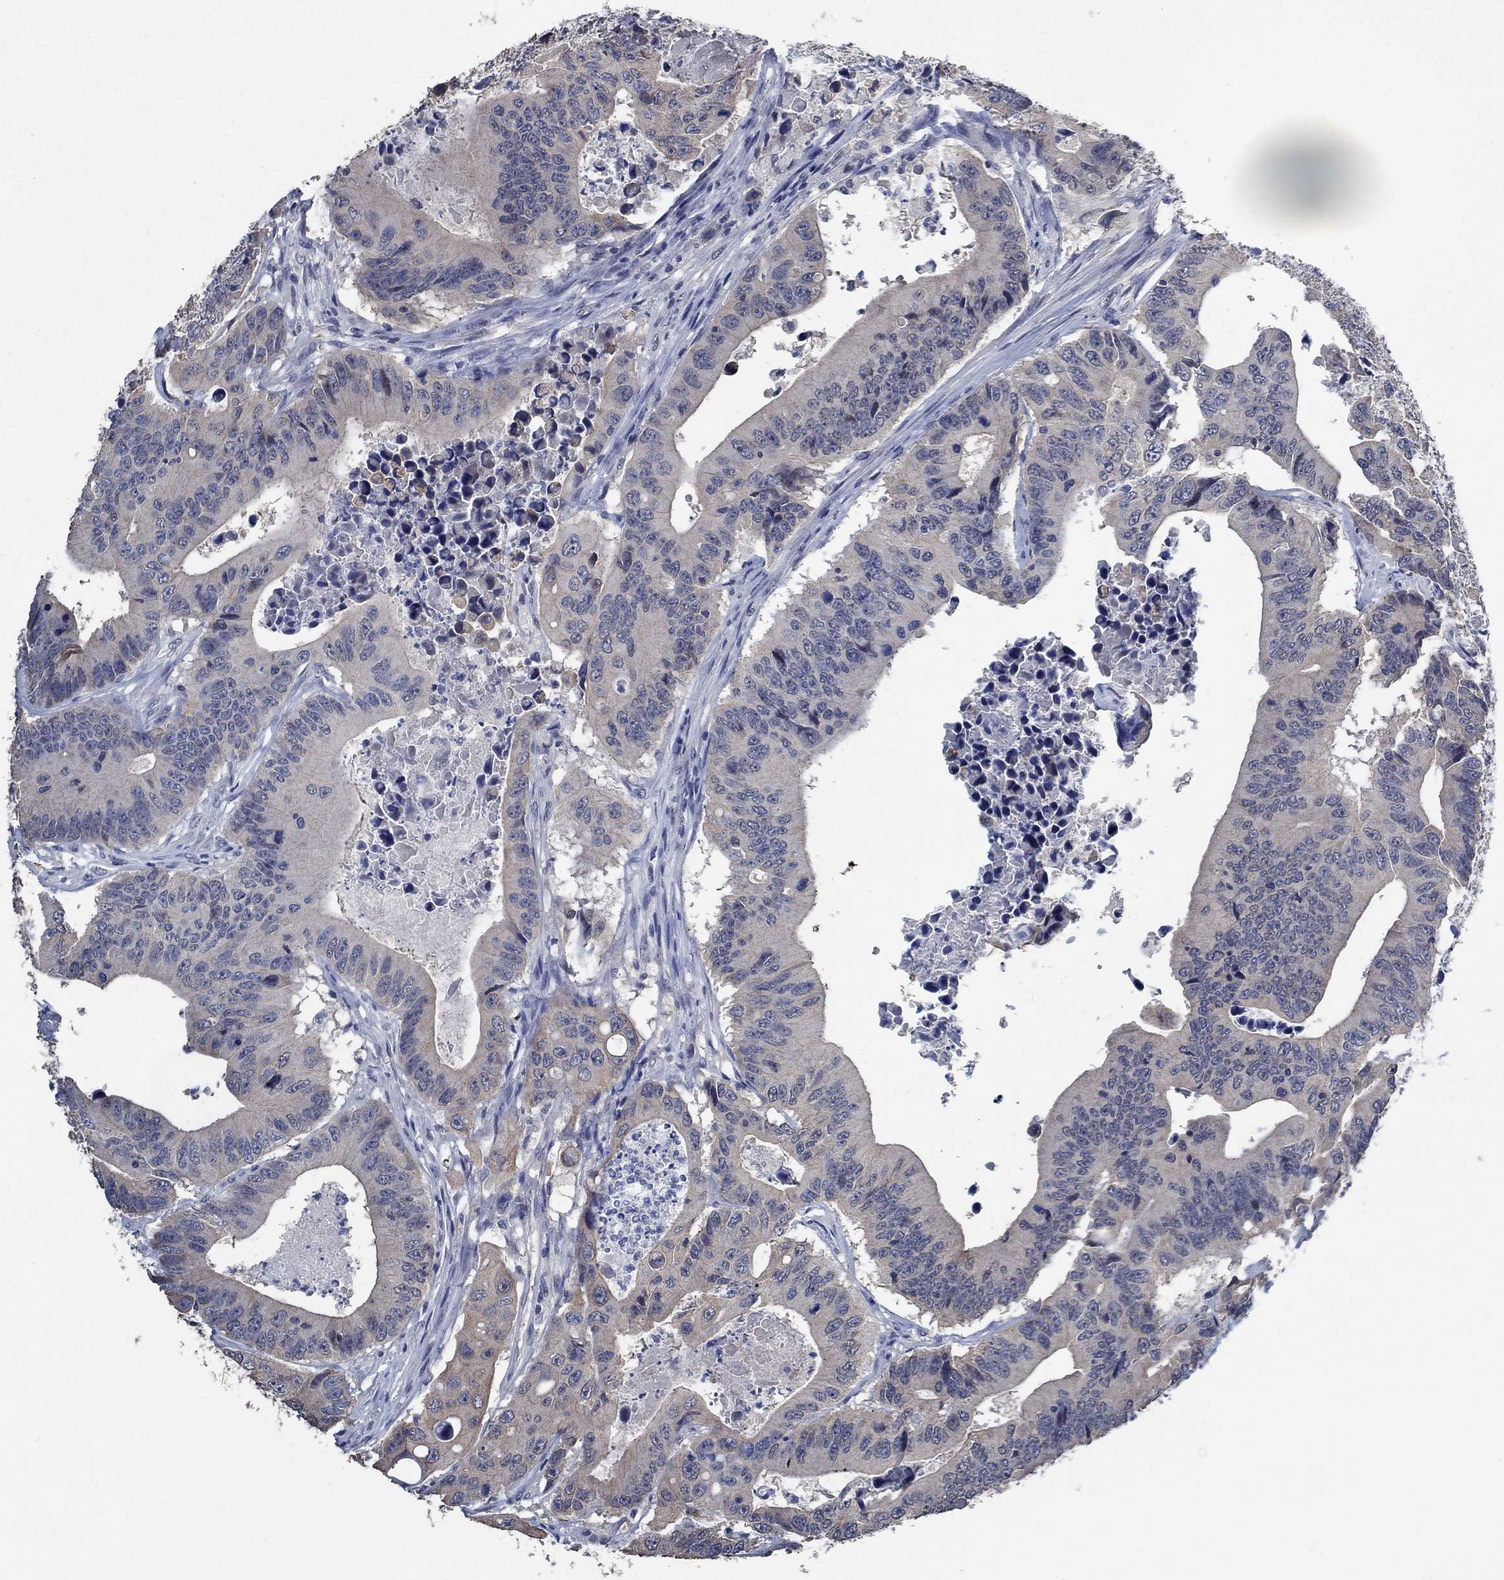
{"staining": {"intensity": "negative", "quantity": "none", "location": "none"}, "tissue": "colorectal cancer", "cell_type": "Tumor cells", "image_type": "cancer", "snomed": [{"axis": "morphology", "description": "Adenocarcinoma, NOS"}, {"axis": "topography", "description": "Colon"}], "caption": "Immunohistochemical staining of colorectal cancer reveals no significant positivity in tumor cells.", "gene": "OBSCN", "patient": {"sex": "female", "age": 90}}